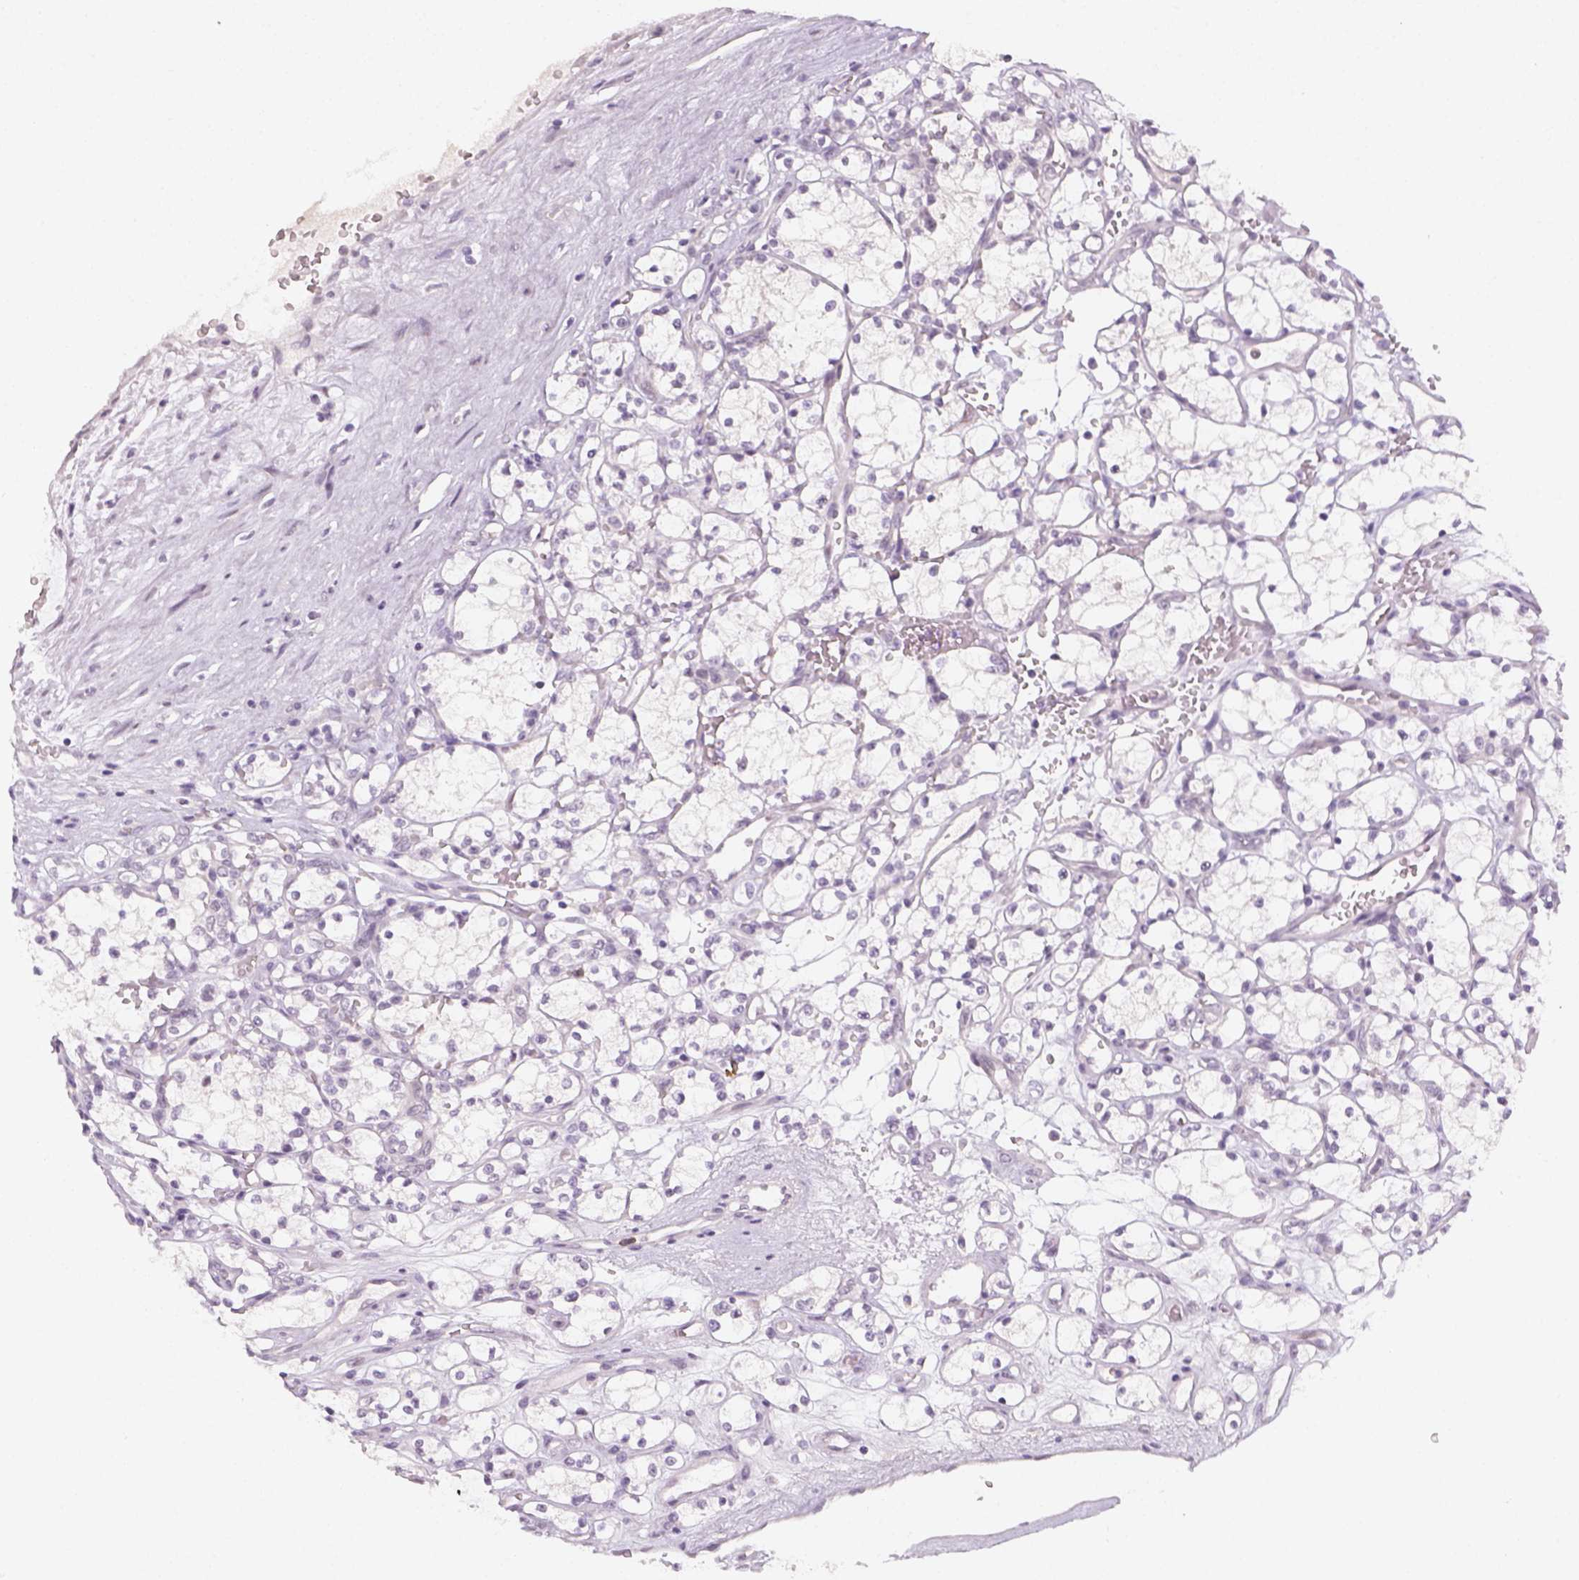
{"staining": {"intensity": "negative", "quantity": "none", "location": "none"}, "tissue": "renal cancer", "cell_type": "Tumor cells", "image_type": "cancer", "snomed": [{"axis": "morphology", "description": "Adenocarcinoma, NOS"}, {"axis": "topography", "description": "Kidney"}], "caption": "Immunohistochemistry (IHC) histopathology image of adenocarcinoma (renal) stained for a protein (brown), which displays no staining in tumor cells.", "gene": "MAGEB3", "patient": {"sex": "female", "age": 69}}